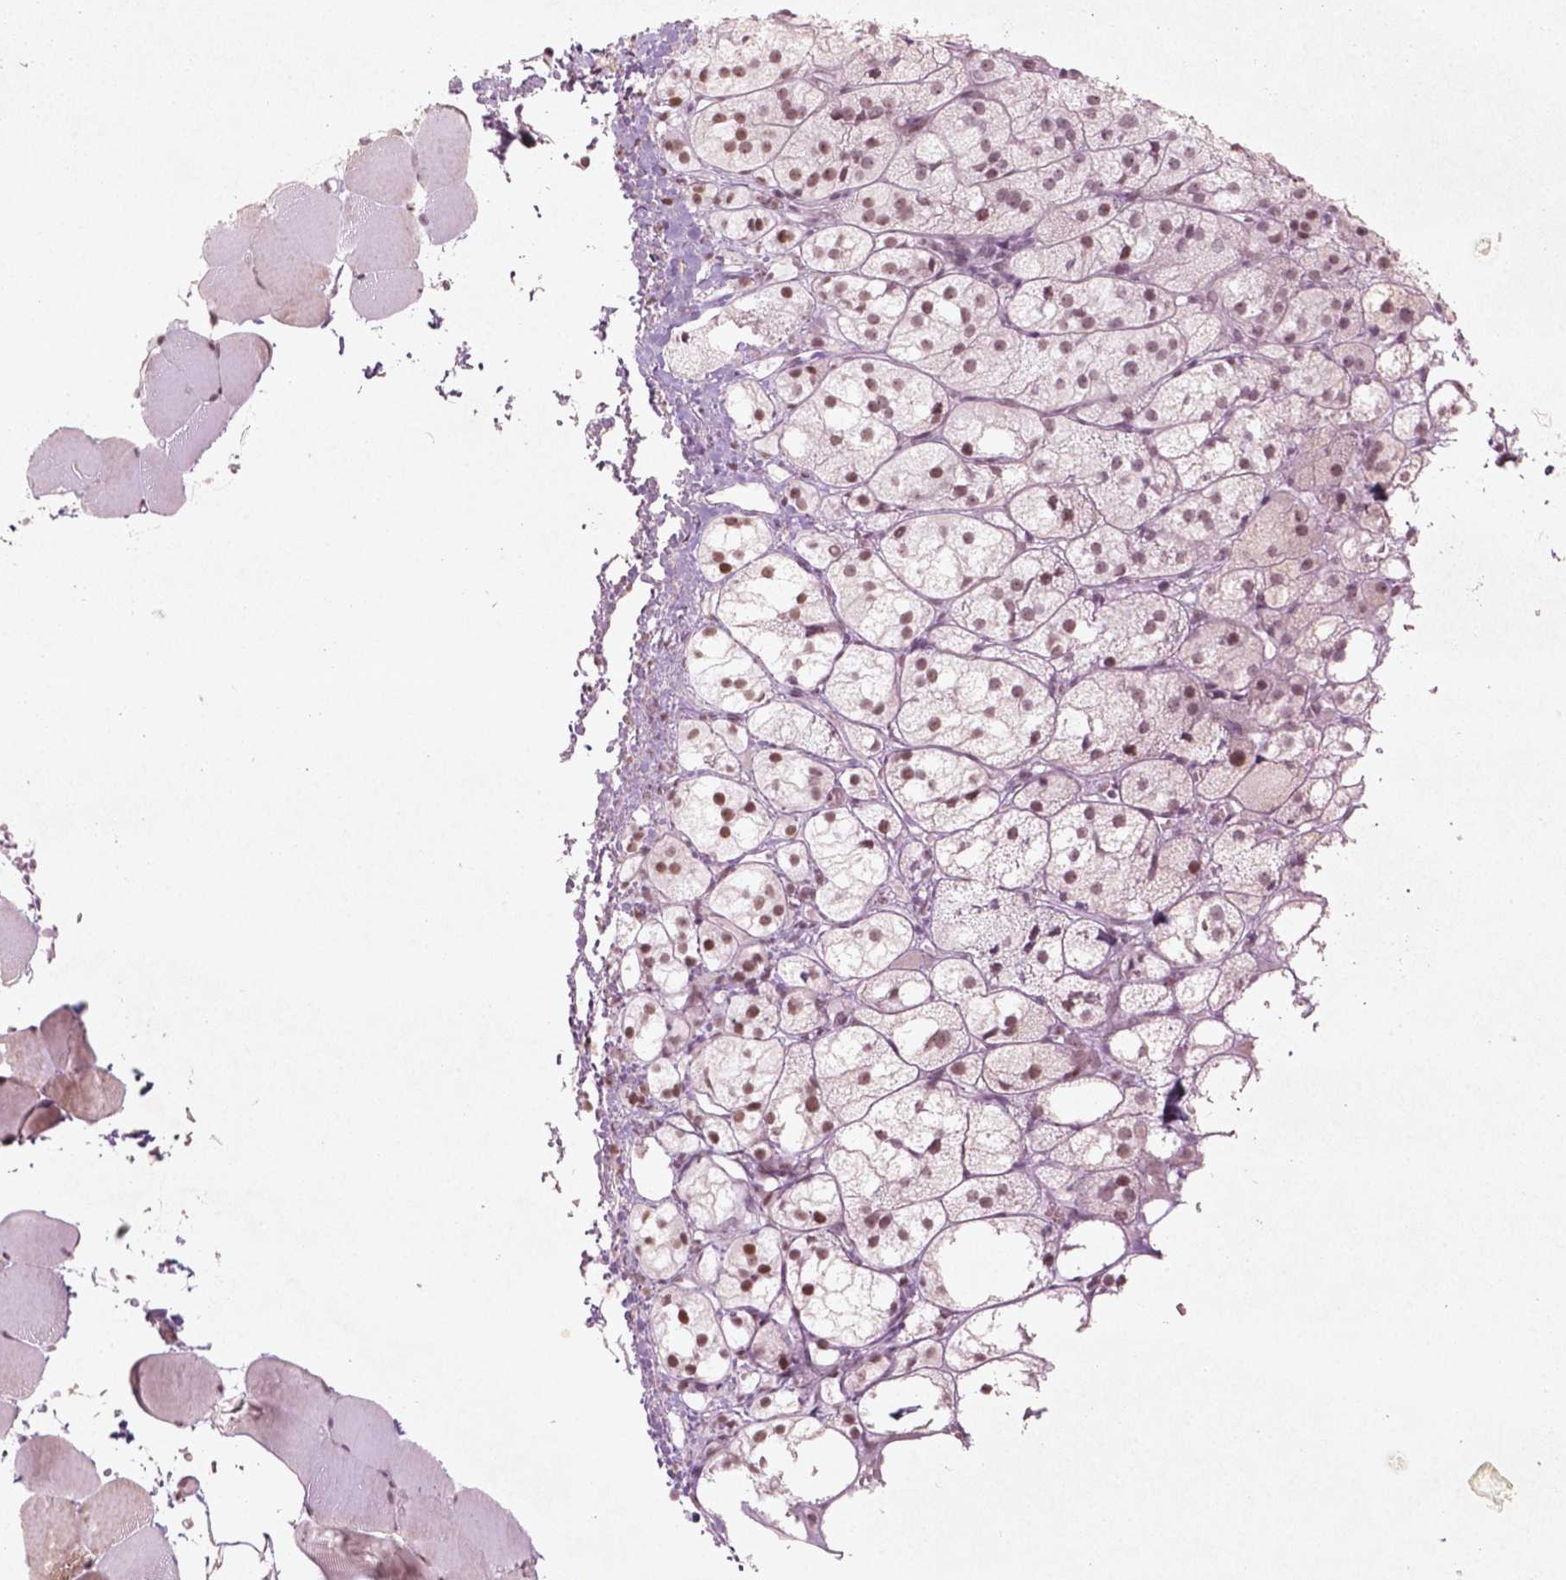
{"staining": {"intensity": "moderate", "quantity": ">75%", "location": "nuclear"}, "tissue": "skeletal muscle", "cell_type": "Myocytes", "image_type": "normal", "snomed": [{"axis": "morphology", "description": "Normal tissue, NOS"}, {"axis": "topography", "description": "Skeletal muscle"}], "caption": "This is an image of IHC staining of benign skeletal muscle, which shows moderate staining in the nuclear of myocytes.", "gene": "HMG20B", "patient": {"sex": "female", "age": 37}}